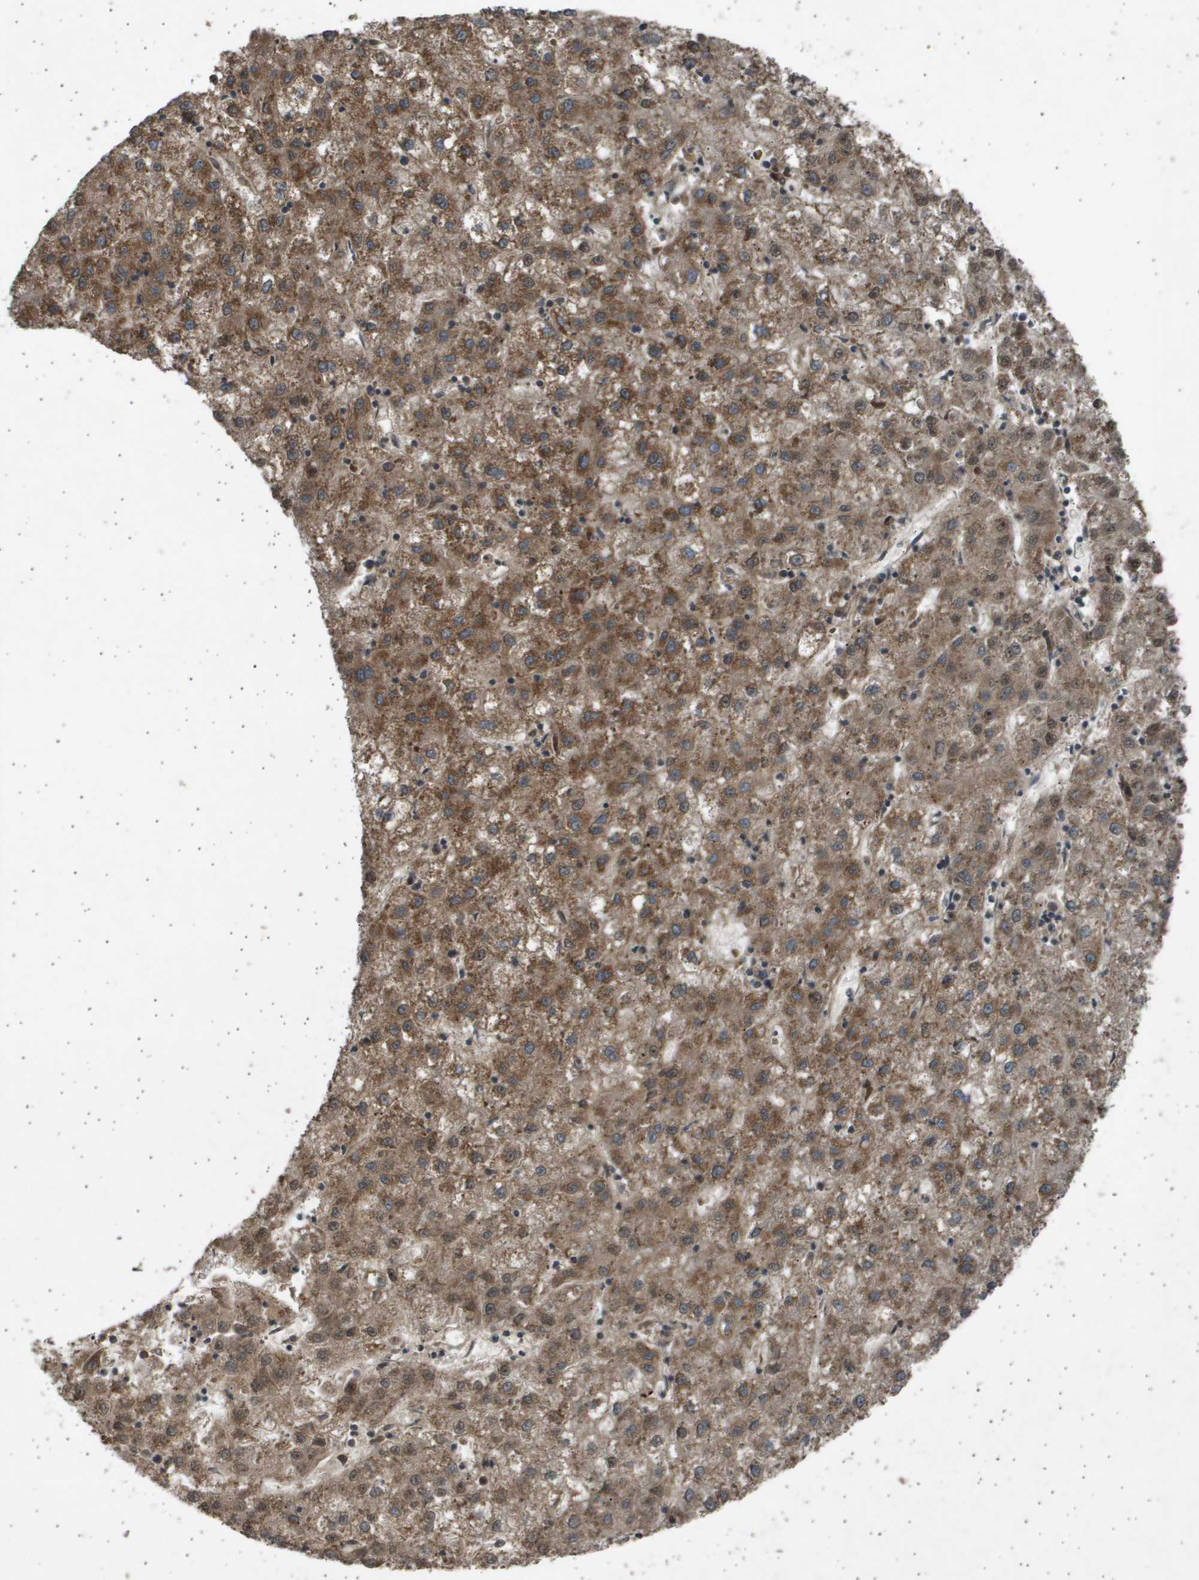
{"staining": {"intensity": "moderate", "quantity": ">75%", "location": "cytoplasmic/membranous"}, "tissue": "liver cancer", "cell_type": "Tumor cells", "image_type": "cancer", "snomed": [{"axis": "morphology", "description": "Carcinoma, Hepatocellular, NOS"}, {"axis": "topography", "description": "Liver"}], "caption": "Moderate cytoplasmic/membranous positivity for a protein is present in approximately >75% of tumor cells of liver cancer (hepatocellular carcinoma) using immunohistochemistry (IHC).", "gene": "TNRC6A", "patient": {"sex": "male", "age": 72}}